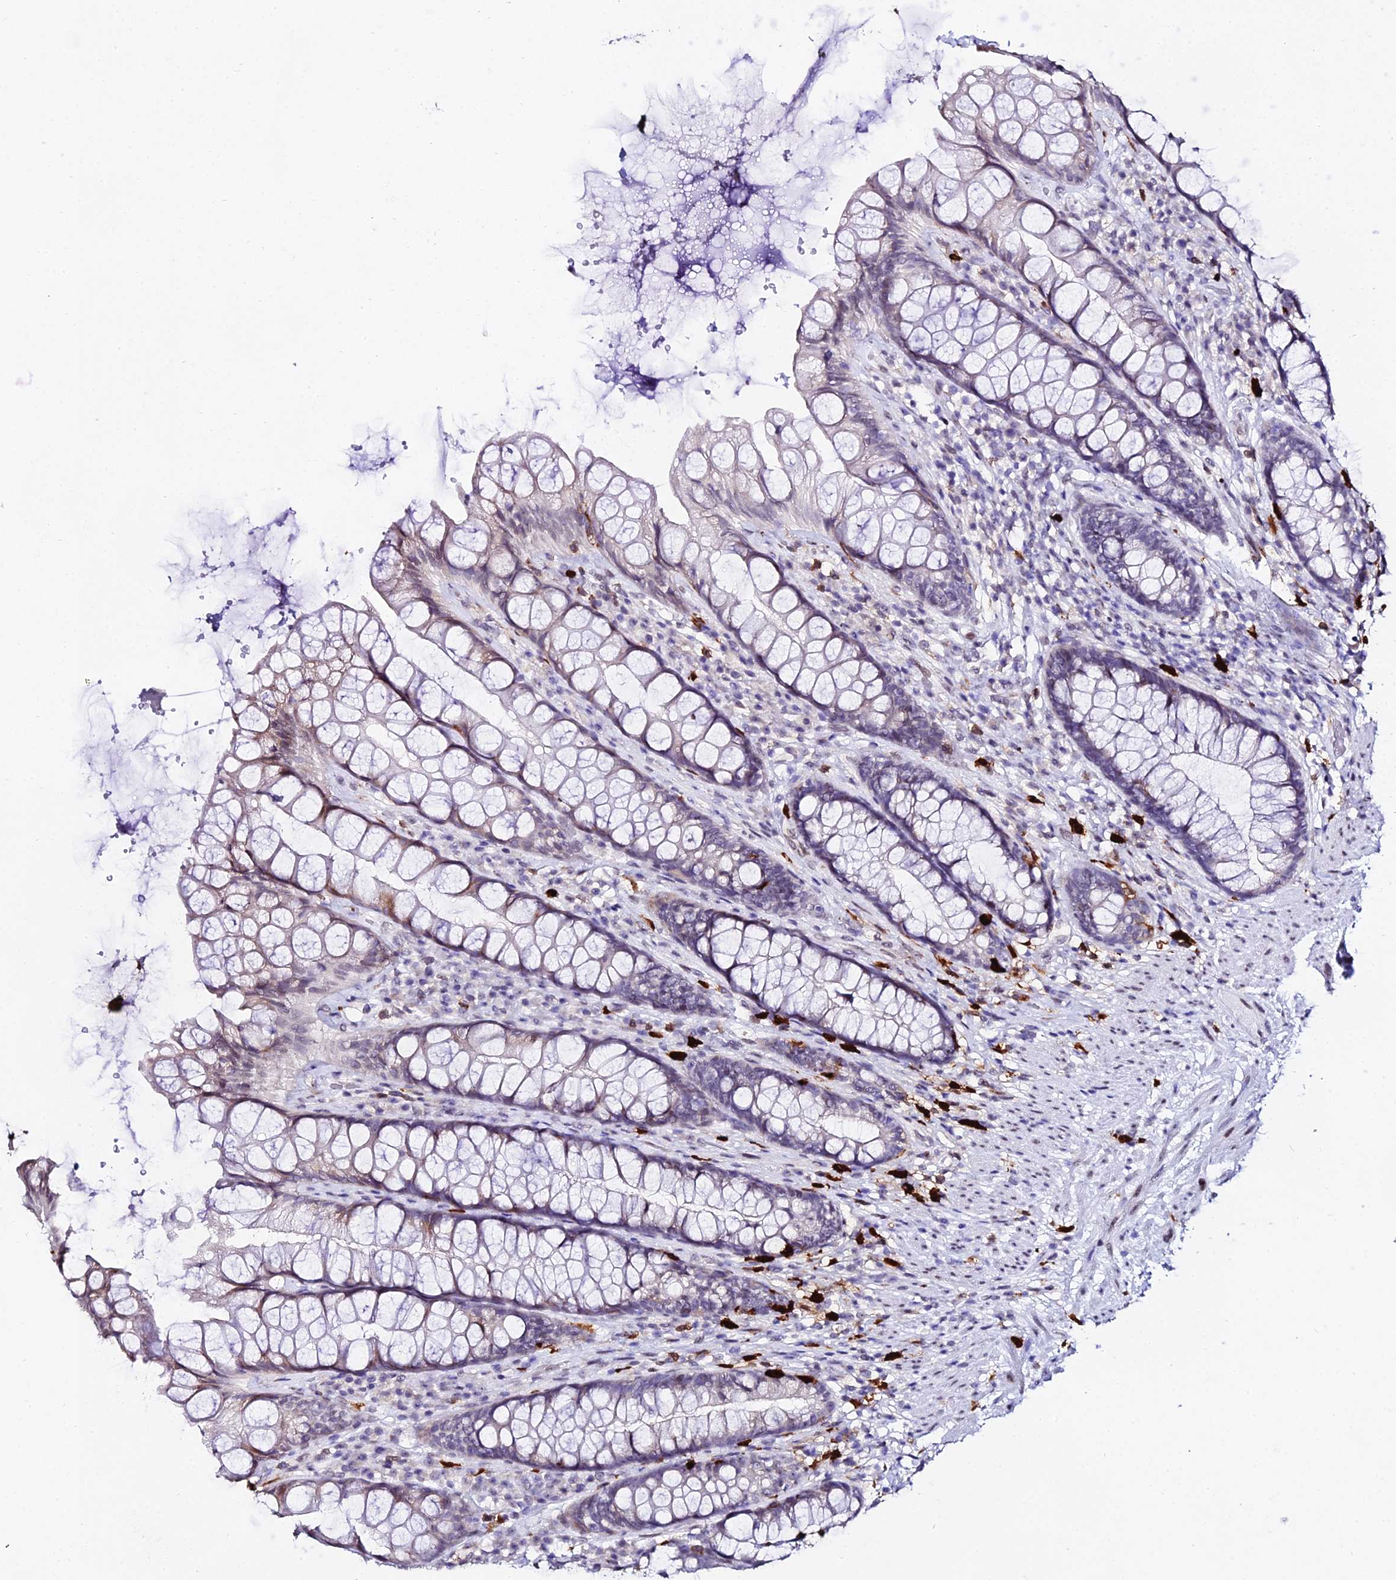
{"staining": {"intensity": "negative", "quantity": "none", "location": "none"}, "tissue": "rectum", "cell_type": "Glandular cells", "image_type": "normal", "snomed": [{"axis": "morphology", "description": "Normal tissue, NOS"}, {"axis": "topography", "description": "Rectum"}], "caption": "The histopathology image shows no significant expression in glandular cells of rectum.", "gene": "MCM10", "patient": {"sex": "male", "age": 74}}